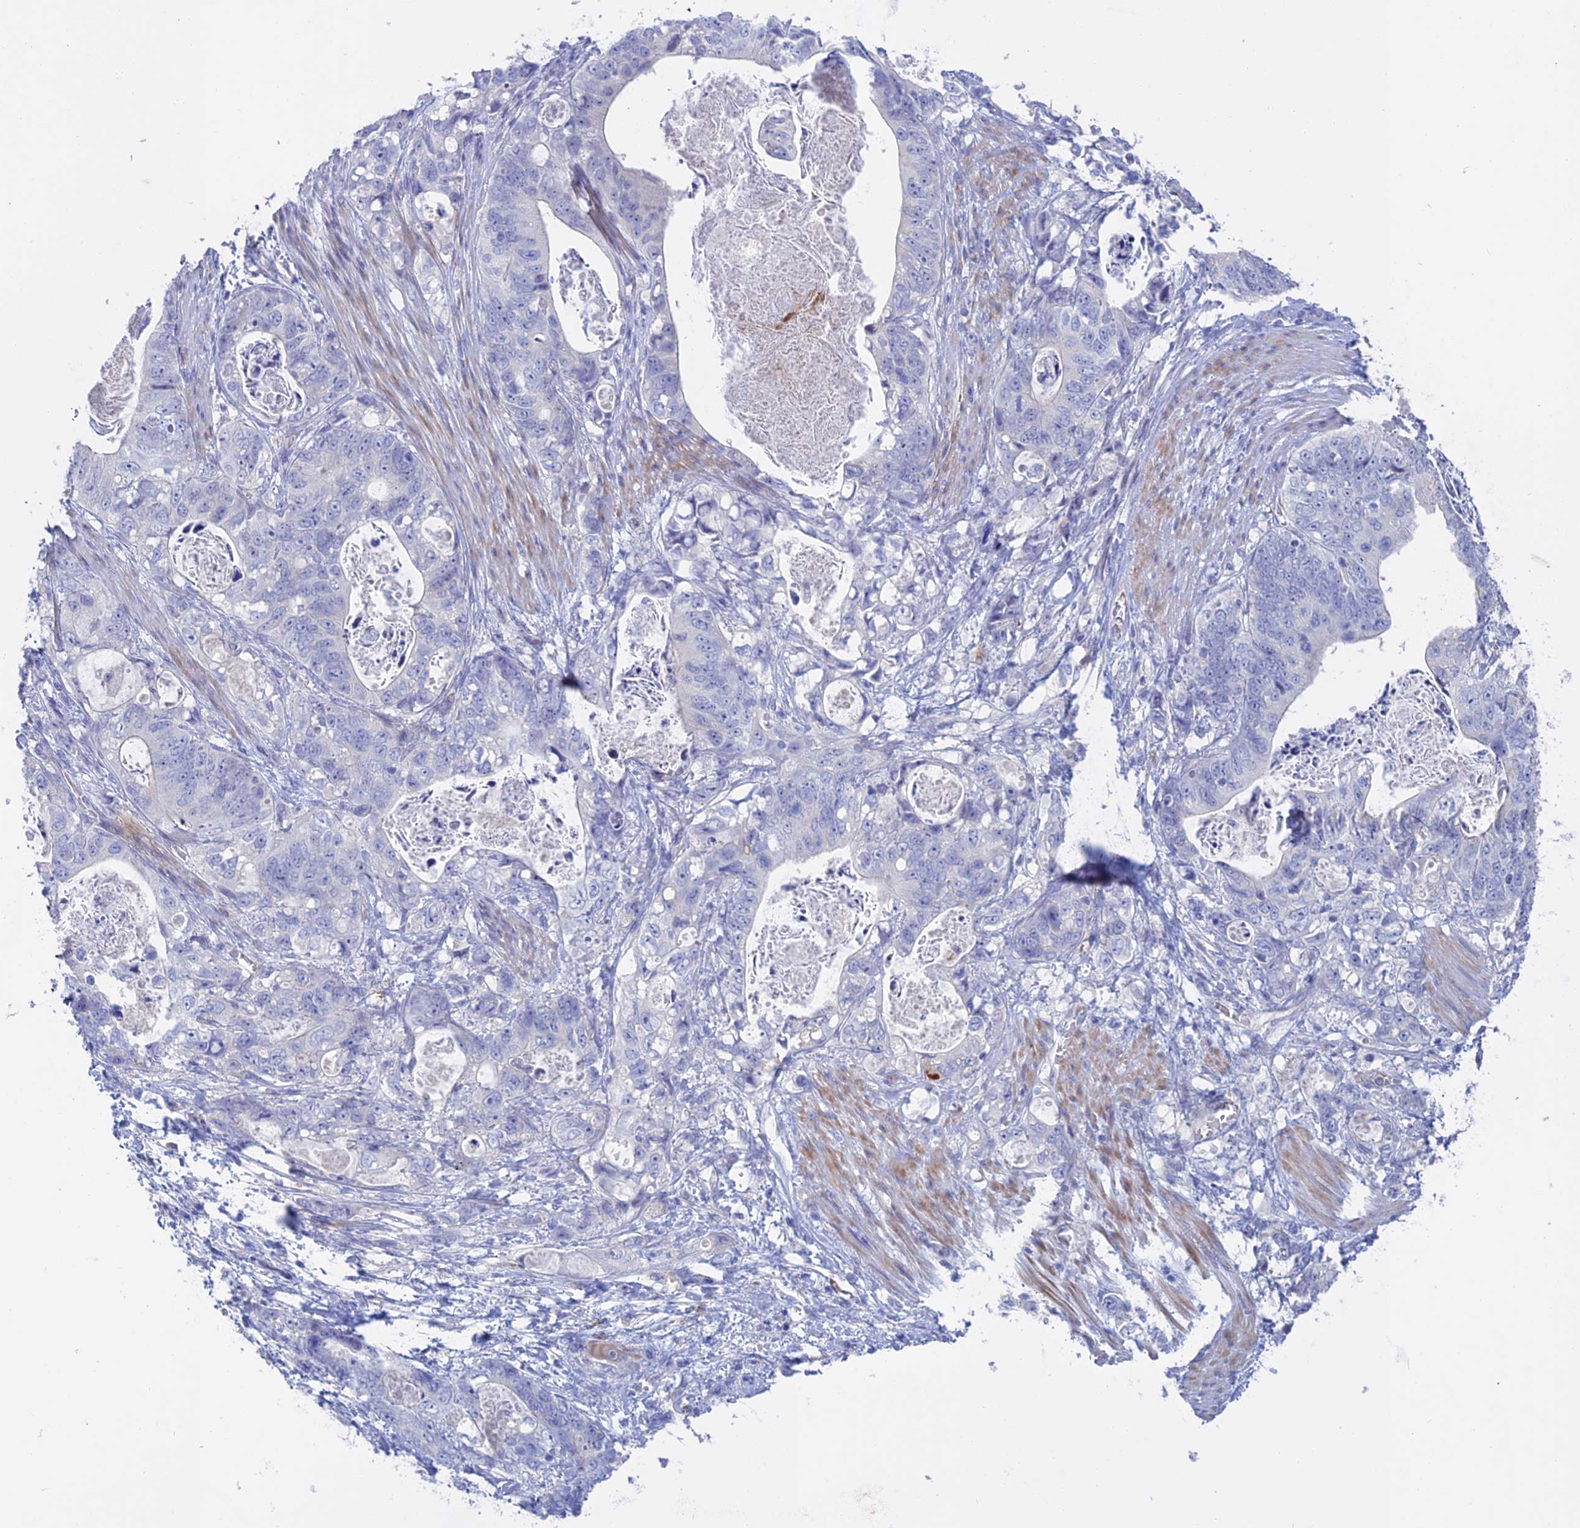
{"staining": {"intensity": "negative", "quantity": "none", "location": "none"}, "tissue": "stomach cancer", "cell_type": "Tumor cells", "image_type": "cancer", "snomed": [{"axis": "morphology", "description": "Normal tissue, NOS"}, {"axis": "morphology", "description": "Adenocarcinoma, NOS"}, {"axis": "topography", "description": "Stomach"}], "caption": "Tumor cells show no significant staining in adenocarcinoma (stomach). (DAB (3,3'-diaminobenzidine) immunohistochemistry (IHC) with hematoxylin counter stain).", "gene": "SLC2A6", "patient": {"sex": "female", "age": 89}}